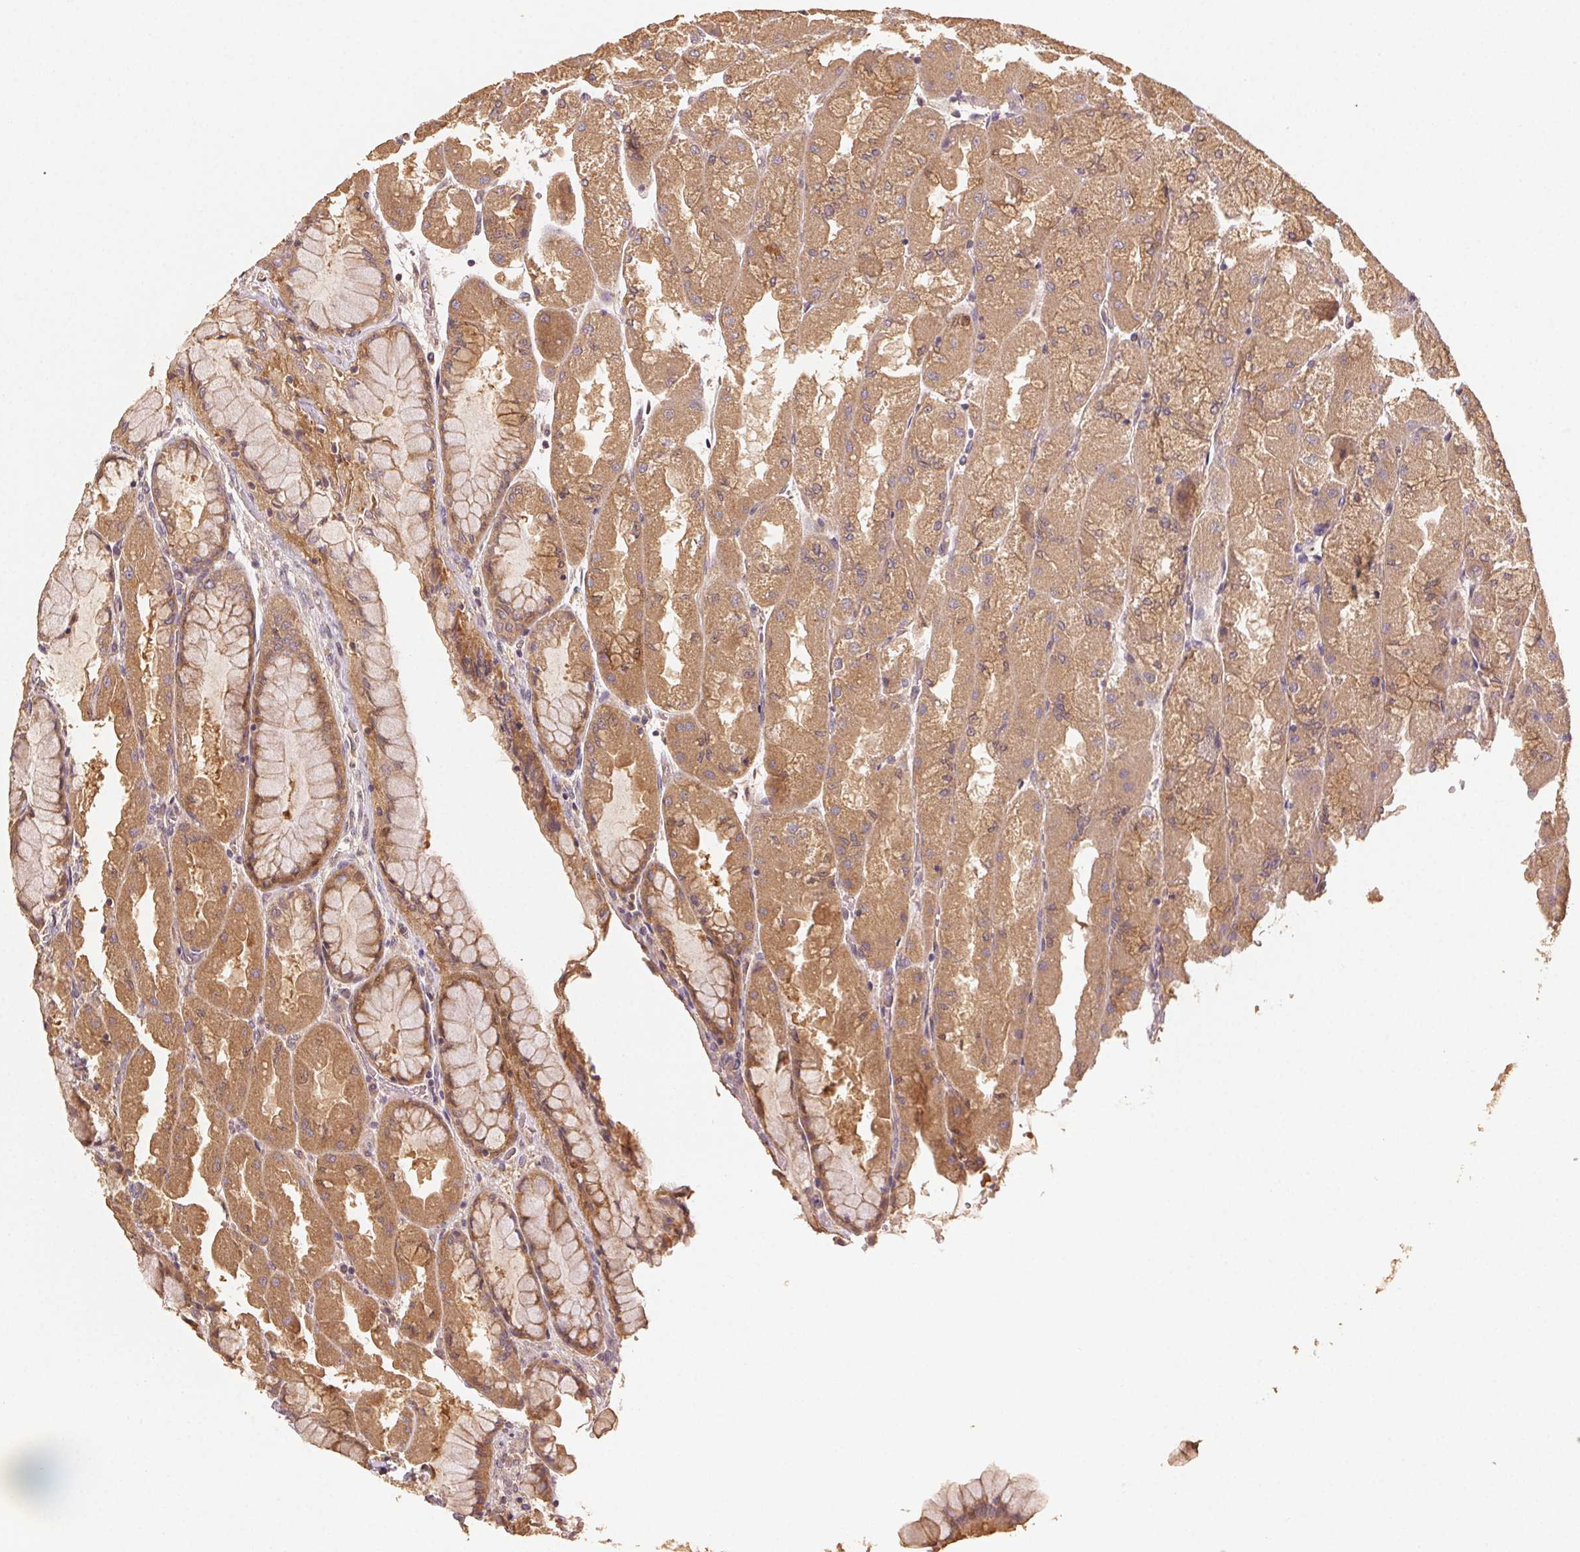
{"staining": {"intensity": "moderate", "quantity": ">75%", "location": "cytoplasmic/membranous"}, "tissue": "stomach", "cell_type": "Glandular cells", "image_type": "normal", "snomed": [{"axis": "morphology", "description": "Normal tissue, NOS"}, {"axis": "topography", "description": "Stomach"}], "caption": "DAB immunohistochemical staining of unremarkable human stomach reveals moderate cytoplasmic/membranous protein expression in approximately >75% of glandular cells. (DAB (3,3'-diaminobenzidine) IHC, brown staining for protein, blue staining for nuclei).", "gene": "RALA", "patient": {"sex": "female", "age": 61}}